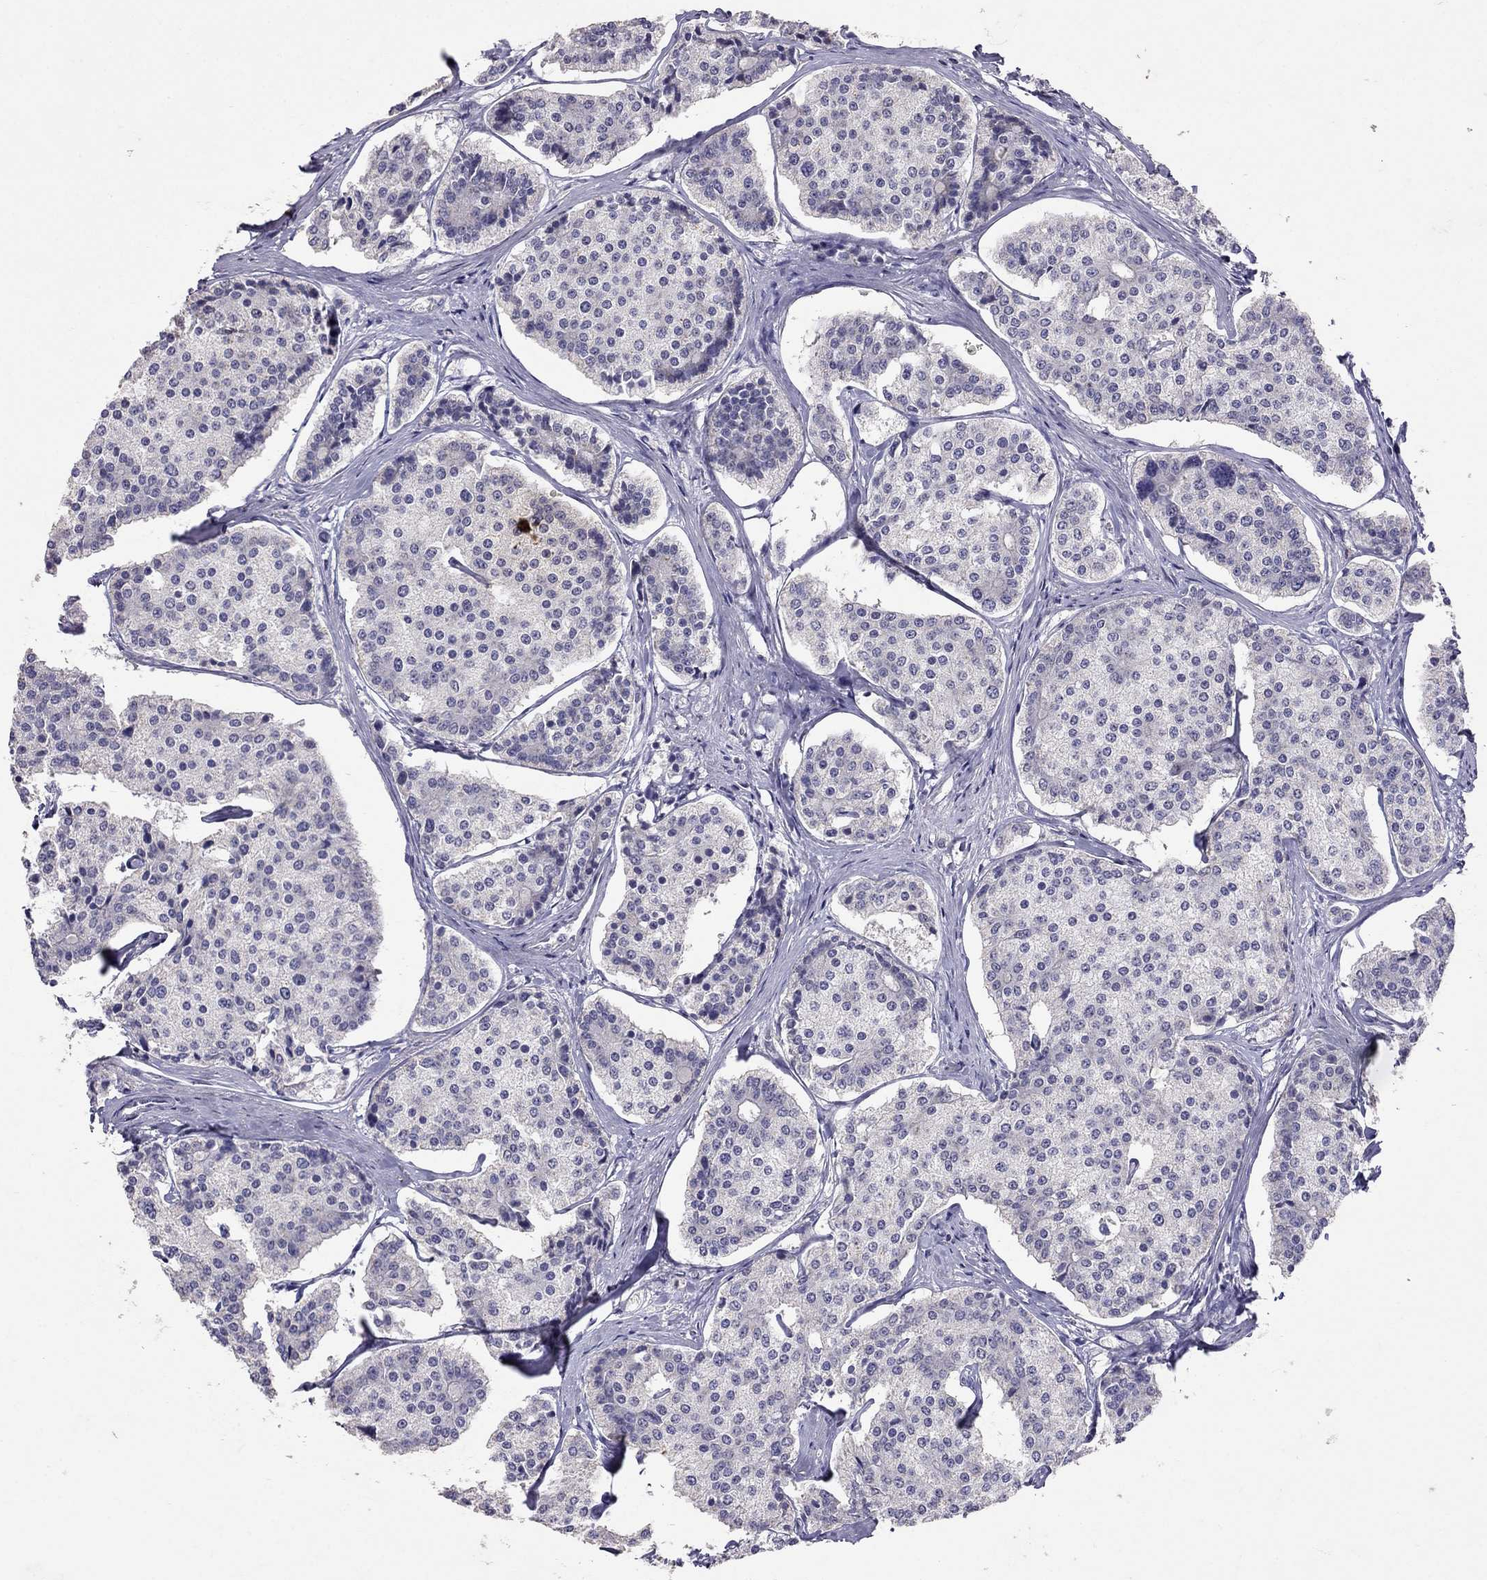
{"staining": {"intensity": "negative", "quantity": "none", "location": "none"}, "tissue": "carcinoid", "cell_type": "Tumor cells", "image_type": "cancer", "snomed": [{"axis": "morphology", "description": "Carcinoid, malignant, NOS"}, {"axis": "topography", "description": "Small intestine"}], "caption": "This is an immunohistochemistry photomicrograph of carcinoid. There is no expression in tumor cells.", "gene": "FST", "patient": {"sex": "female", "age": 65}}